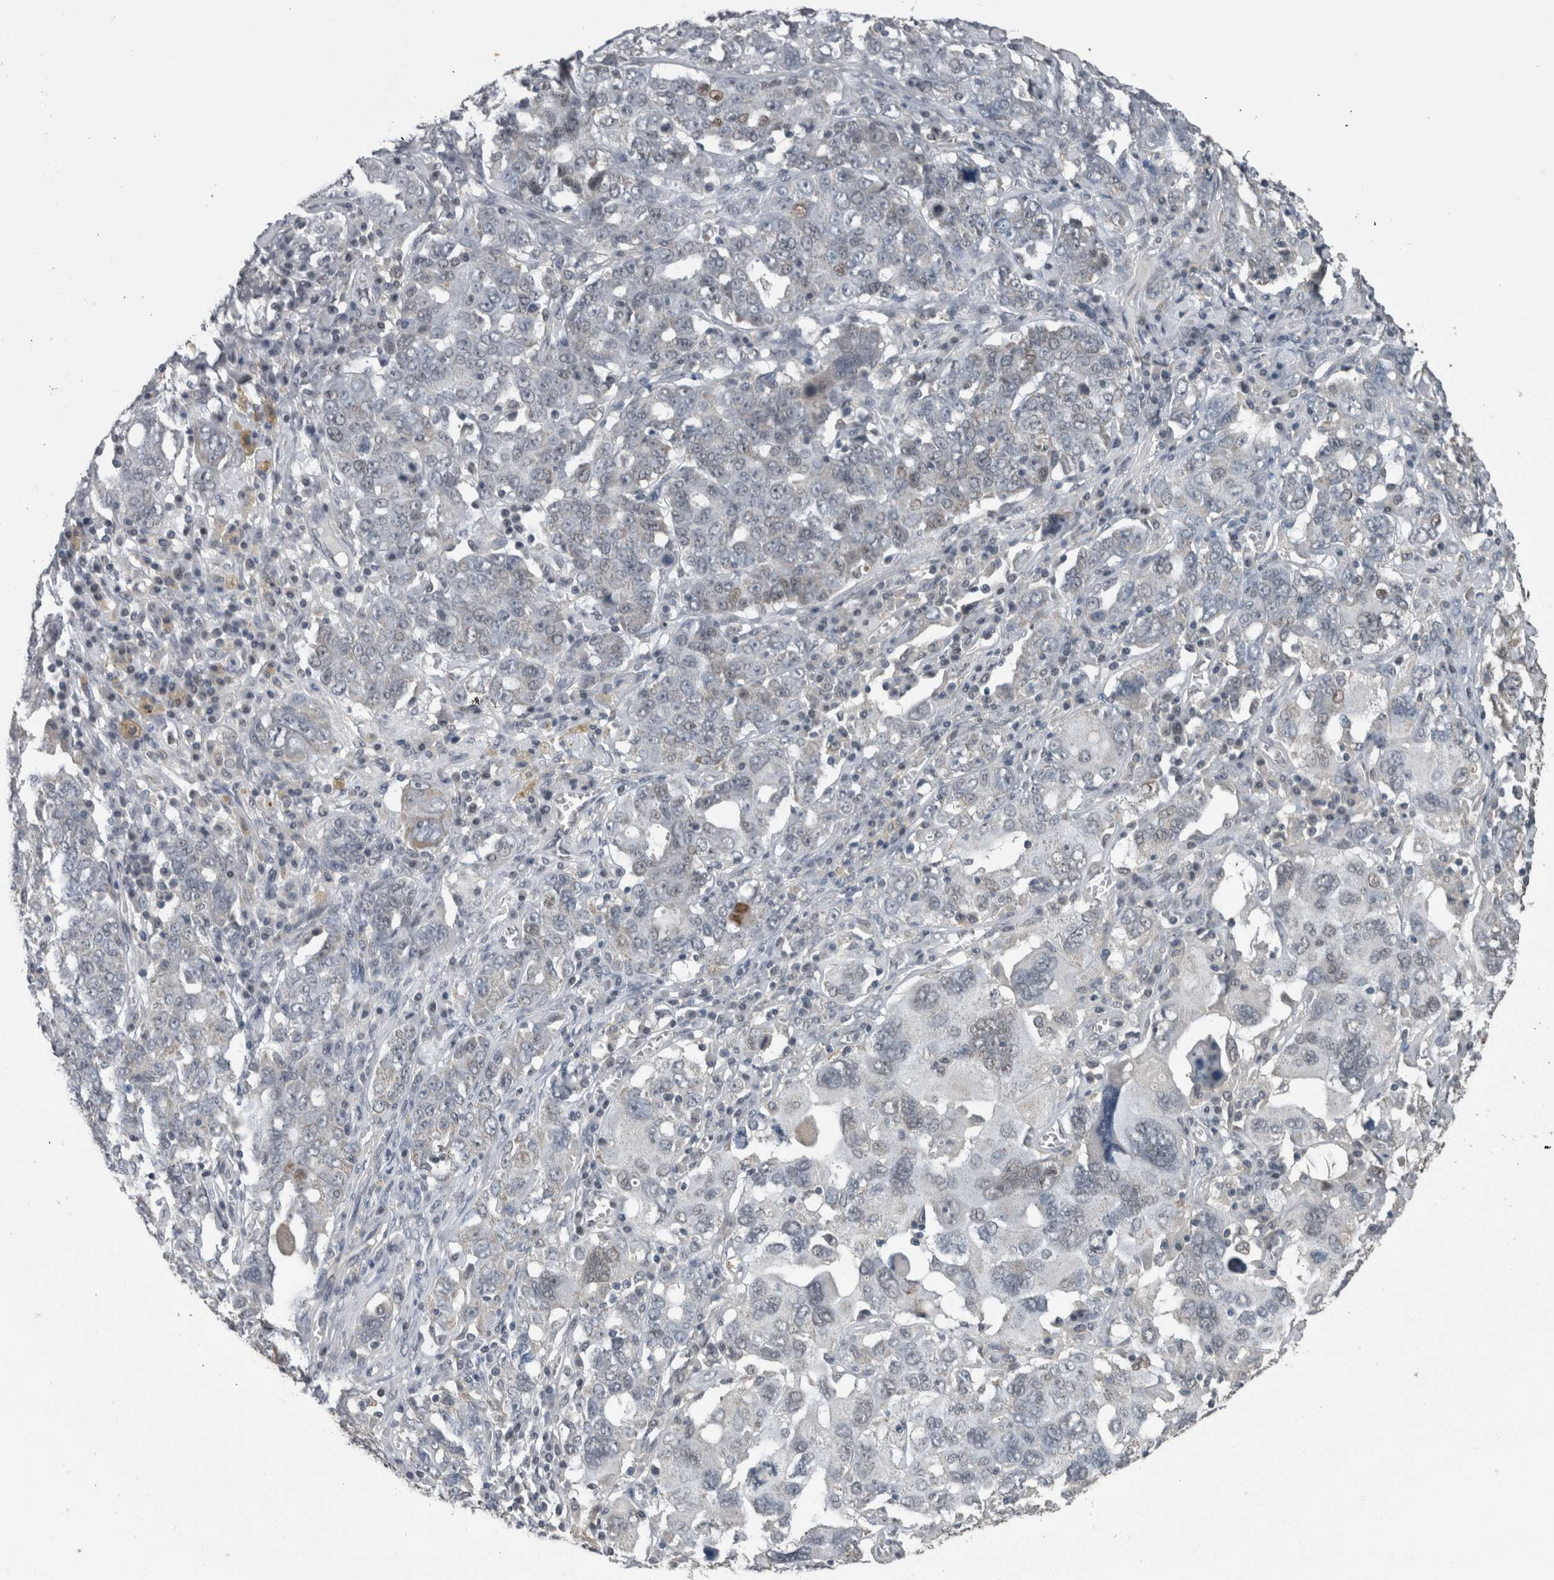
{"staining": {"intensity": "negative", "quantity": "none", "location": "none"}, "tissue": "ovarian cancer", "cell_type": "Tumor cells", "image_type": "cancer", "snomed": [{"axis": "morphology", "description": "Carcinoma, endometroid"}, {"axis": "topography", "description": "Ovary"}], "caption": "Immunohistochemical staining of human endometroid carcinoma (ovarian) exhibits no significant positivity in tumor cells.", "gene": "ZBTB21", "patient": {"sex": "female", "age": 62}}